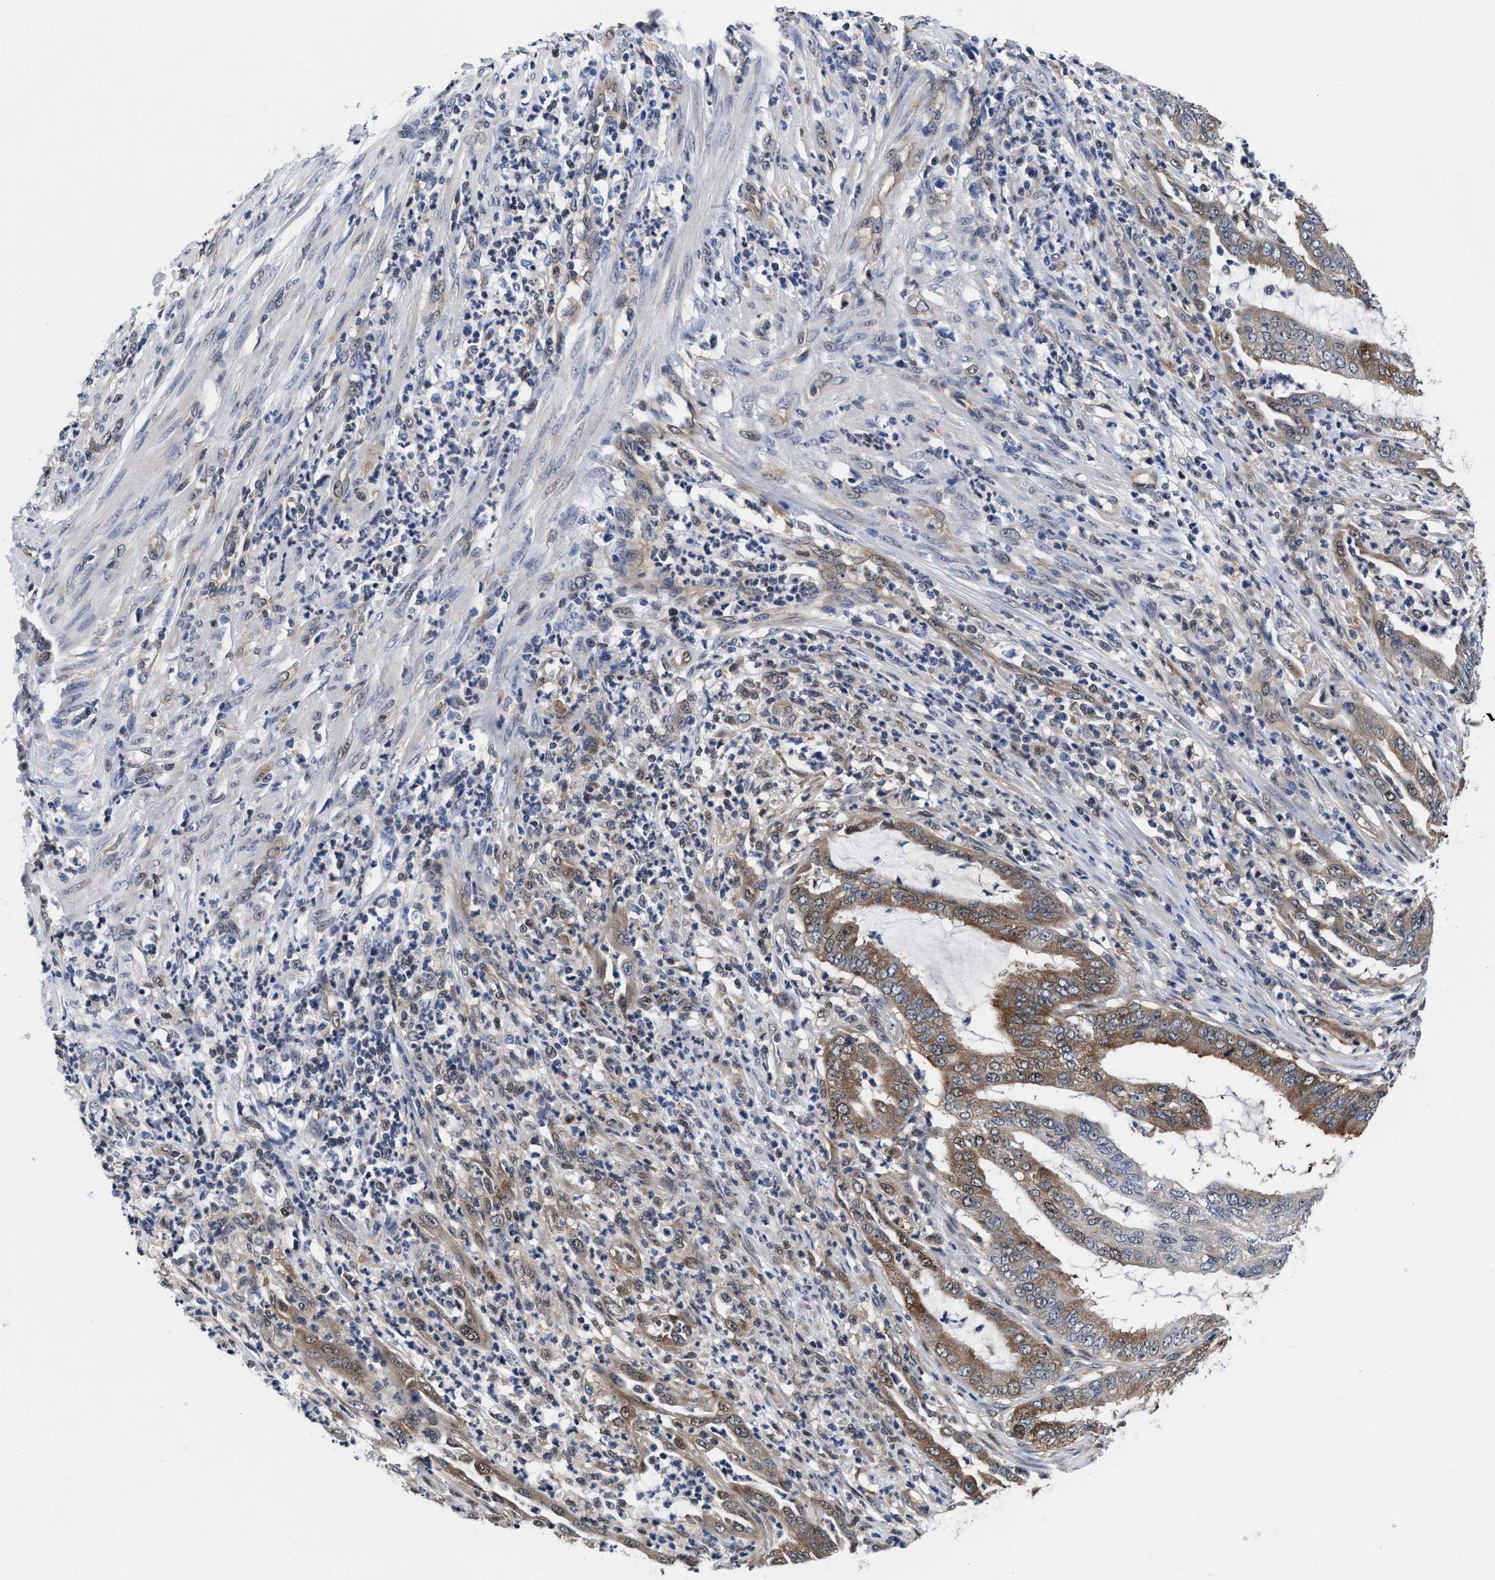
{"staining": {"intensity": "moderate", "quantity": ">75%", "location": "cytoplasmic/membranous"}, "tissue": "endometrial cancer", "cell_type": "Tumor cells", "image_type": "cancer", "snomed": [{"axis": "morphology", "description": "Adenocarcinoma, NOS"}, {"axis": "topography", "description": "Endometrium"}], "caption": "Immunohistochemistry (IHC) micrograph of neoplastic tissue: human endometrial cancer (adenocarcinoma) stained using immunohistochemistry (IHC) displays medium levels of moderate protein expression localized specifically in the cytoplasmic/membranous of tumor cells, appearing as a cytoplasmic/membranous brown color.", "gene": "ACLY", "patient": {"sex": "female", "age": 51}}